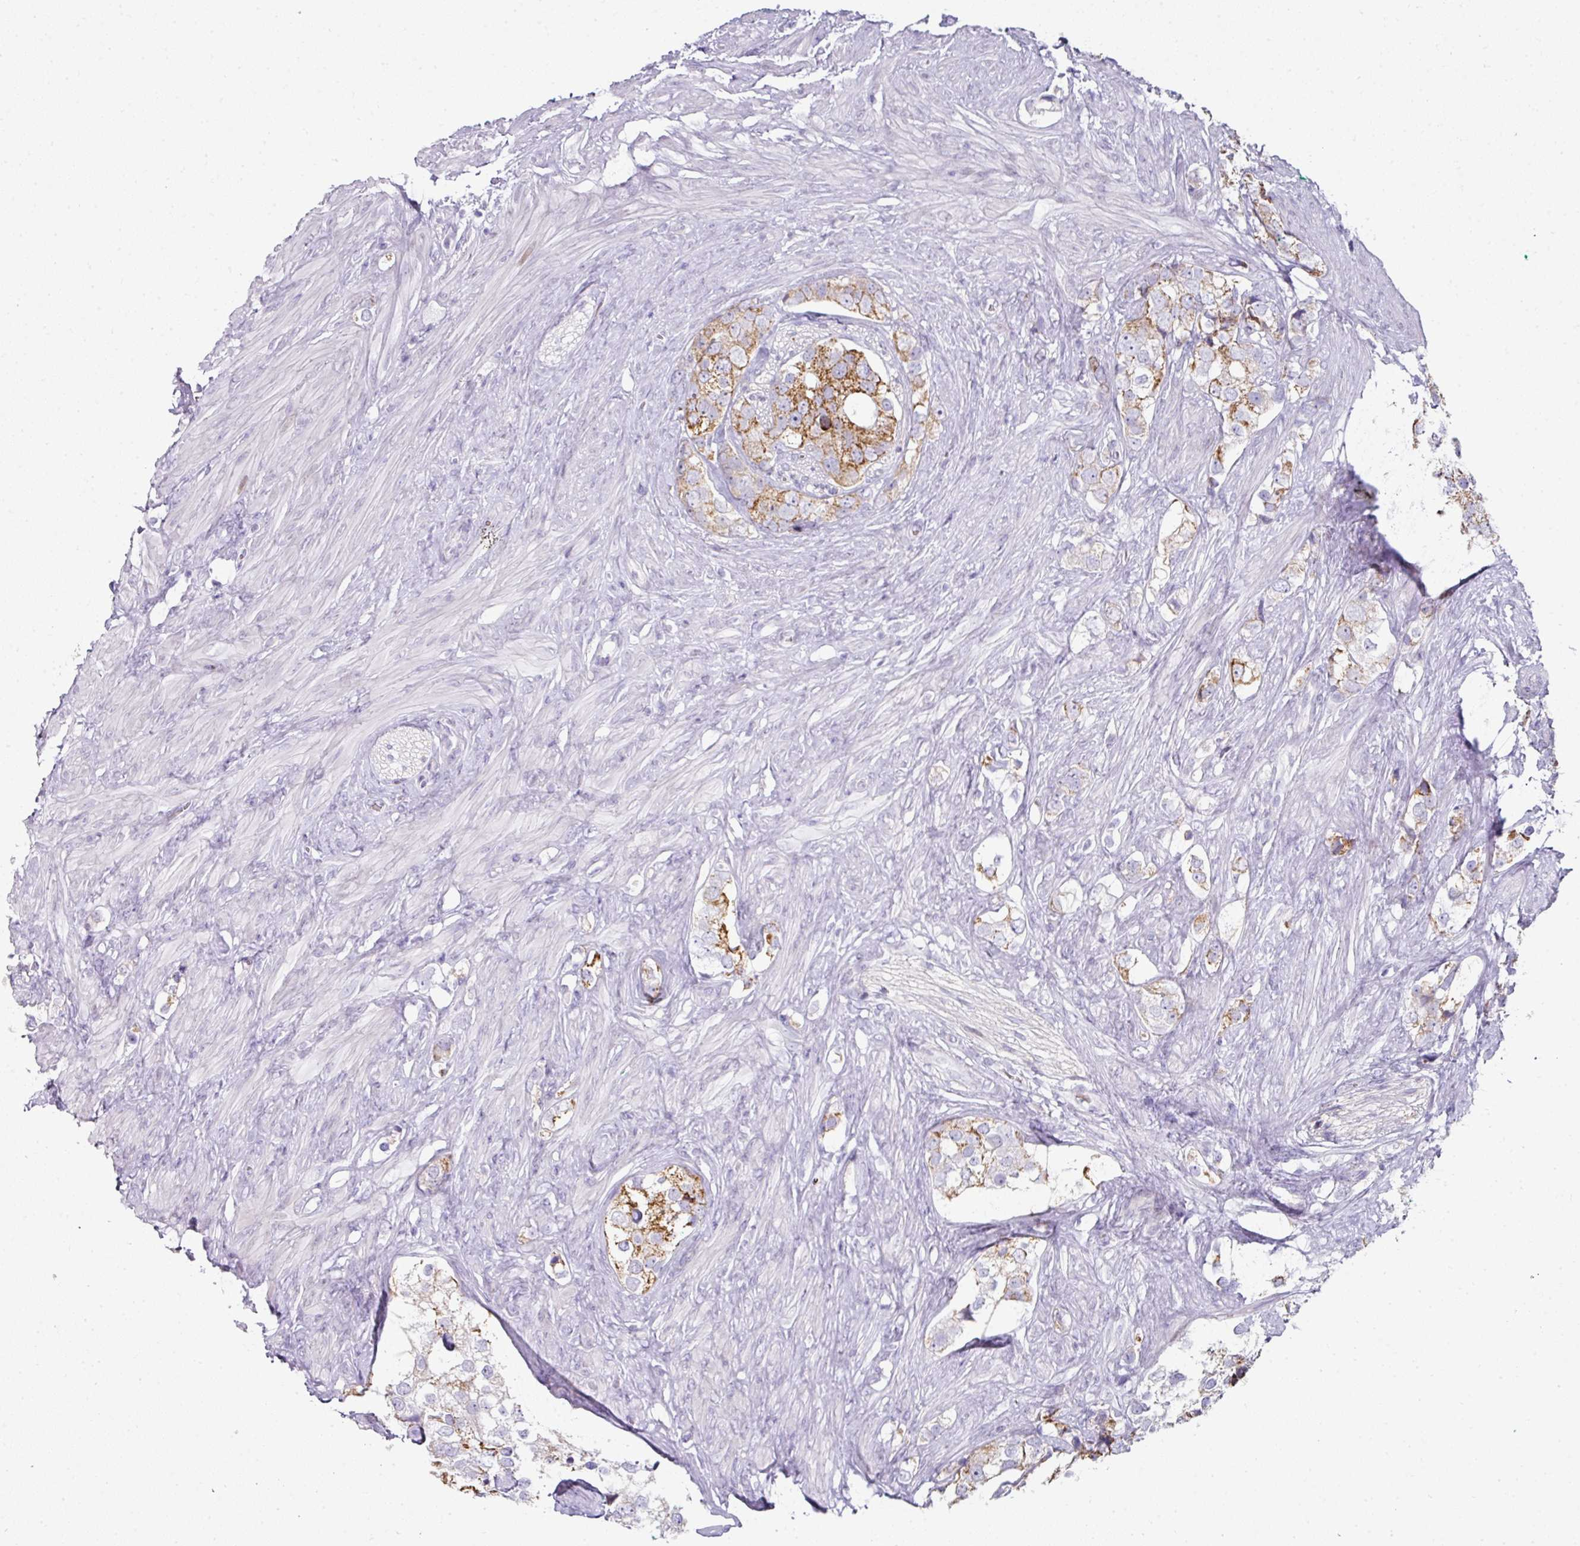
{"staining": {"intensity": "moderate", "quantity": "25%-75%", "location": "cytoplasmic/membranous"}, "tissue": "prostate cancer", "cell_type": "Tumor cells", "image_type": "cancer", "snomed": [{"axis": "morphology", "description": "Adenocarcinoma, High grade"}, {"axis": "topography", "description": "Prostate"}], "caption": "High-magnification brightfield microscopy of high-grade adenocarcinoma (prostate) stained with DAB (3,3'-diaminobenzidine) (brown) and counterstained with hematoxylin (blue). tumor cells exhibit moderate cytoplasmic/membranous staining is identified in about25%-75% of cells.", "gene": "ANKRD18A", "patient": {"sex": "male", "age": 49}}